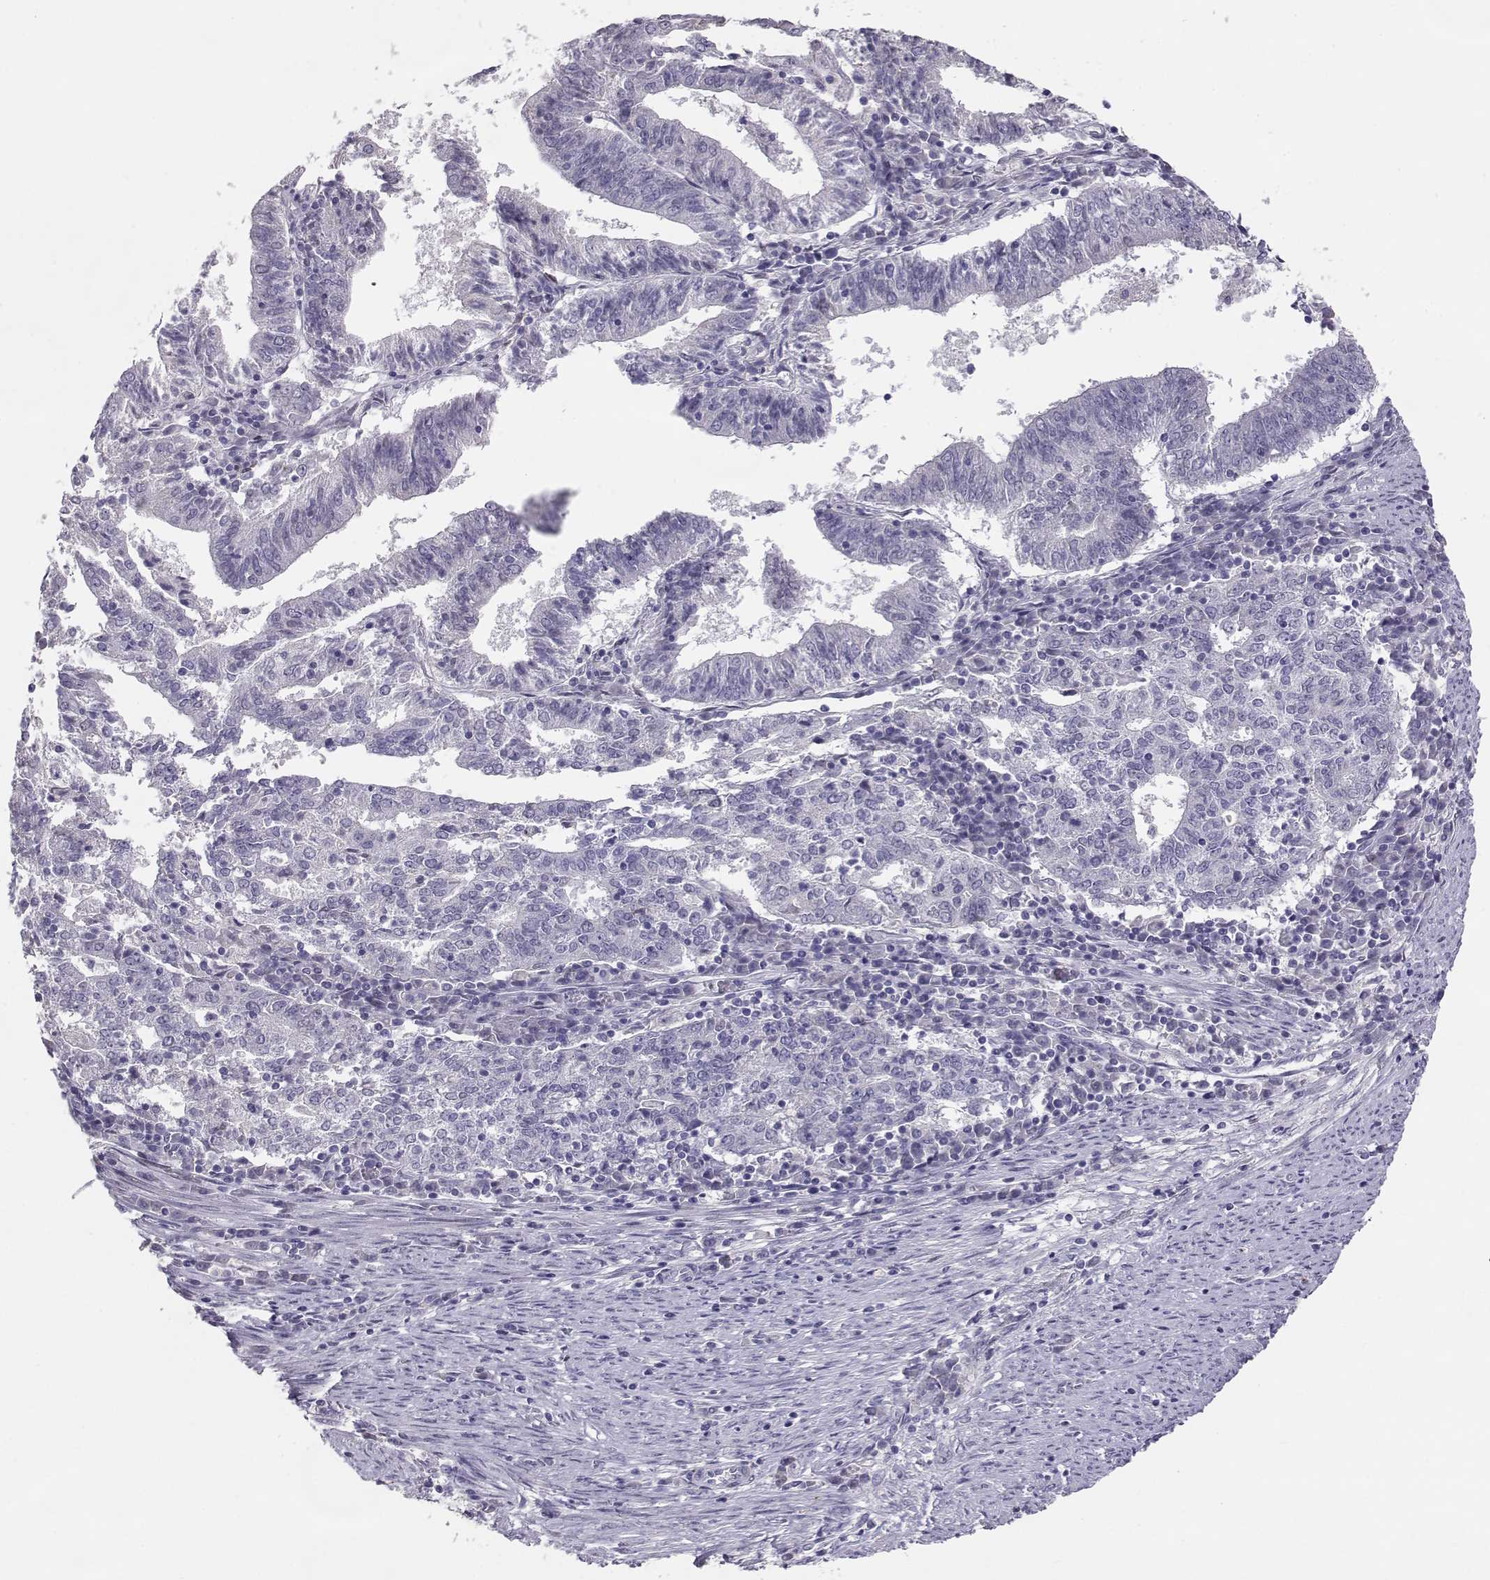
{"staining": {"intensity": "negative", "quantity": "none", "location": "none"}, "tissue": "endometrial cancer", "cell_type": "Tumor cells", "image_type": "cancer", "snomed": [{"axis": "morphology", "description": "Adenocarcinoma, NOS"}, {"axis": "topography", "description": "Endometrium"}], "caption": "The micrograph shows no staining of tumor cells in endometrial cancer. (DAB immunohistochemistry (IHC), high magnification).", "gene": "ENDOU", "patient": {"sex": "female", "age": 82}}